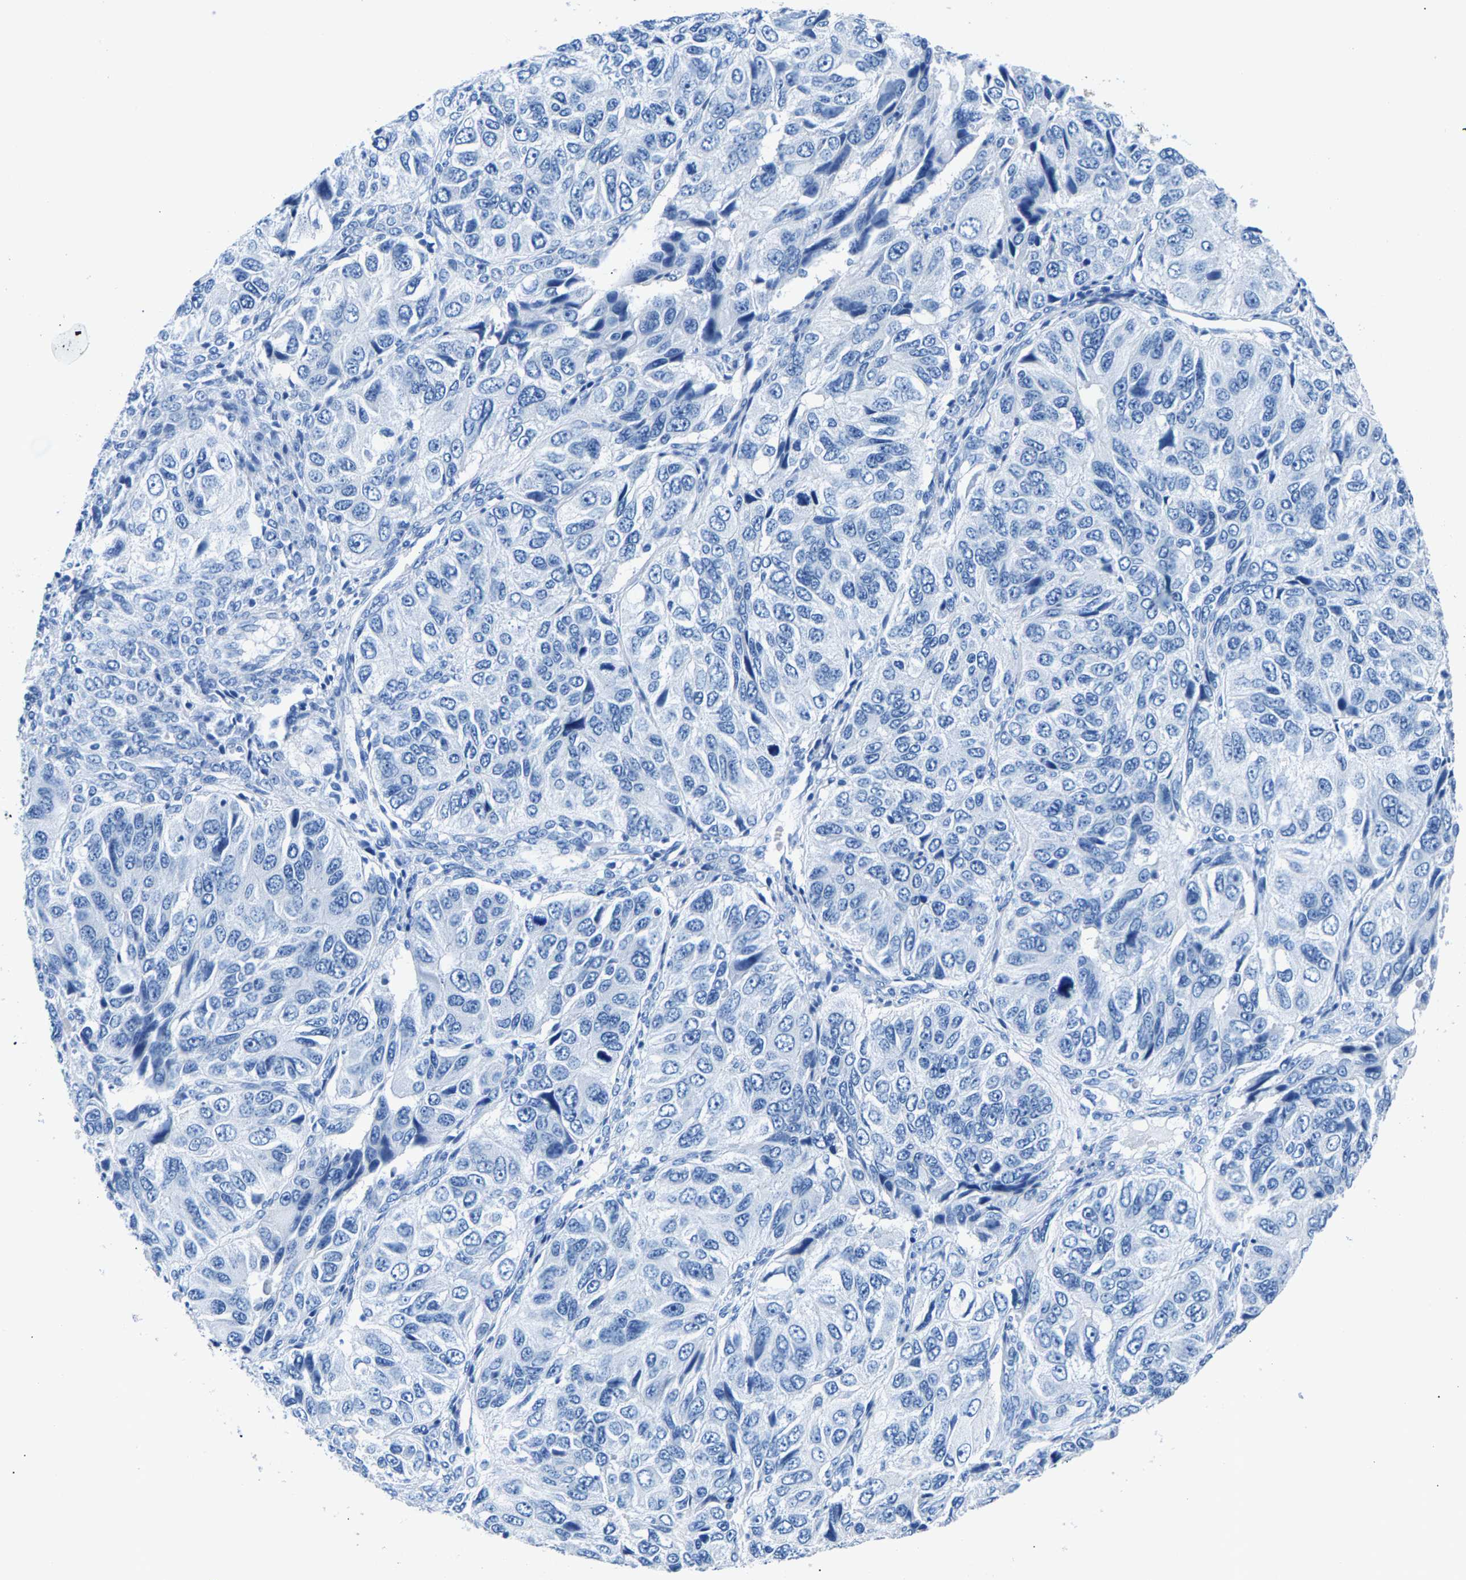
{"staining": {"intensity": "negative", "quantity": "none", "location": "none"}, "tissue": "ovarian cancer", "cell_type": "Tumor cells", "image_type": "cancer", "snomed": [{"axis": "morphology", "description": "Carcinoma, endometroid"}, {"axis": "topography", "description": "Ovary"}], "caption": "This photomicrograph is of ovarian endometroid carcinoma stained with immunohistochemistry to label a protein in brown with the nuclei are counter-stained blue. There is no staining in tumor cells.", "gene": "CPS1", "patient": {"sex": "female", "age": 51}}